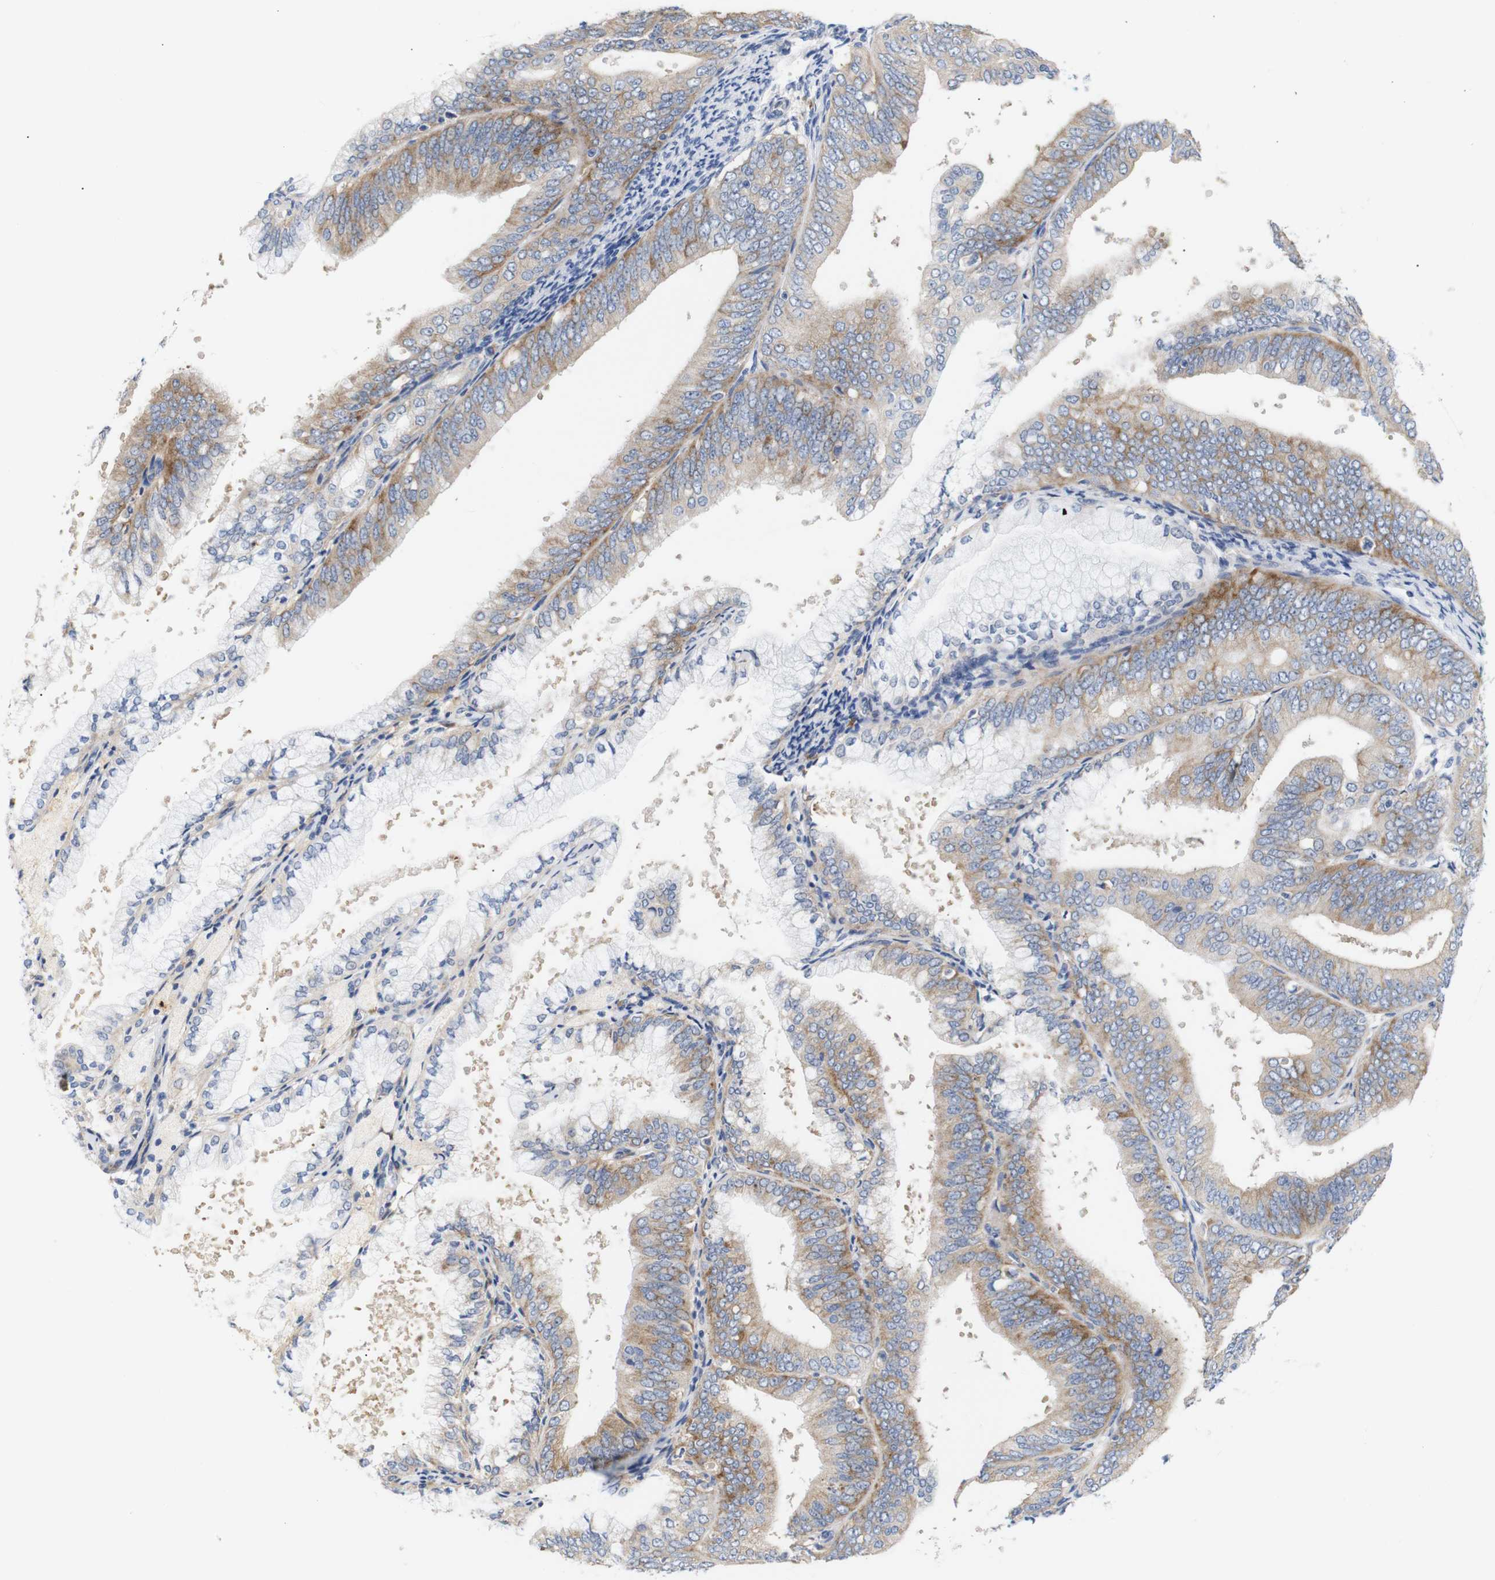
{"staining": {"intensity": "moderate", "quantity": ">75%", "location": "cytoplasmic/membranous"}, "tissue": "endometrial cancer", "cell_type": "Tumor cells", "image_type": "cancer", "snomed": [{"axis": "morphology", "description": "Adenocarcinoma, NOS"}, {"axis": "topography", "description": "Endometrium"}], "caption": "High-power microscopy captured an immunohistochemistry (IHC) photomicrograph of adenocarcinoma (endometrial), revealing moderate cytoplasmic/membranous staining in approximately >75% of tumor cells. The protein is shown in brown color, while the nuclei are stained blue.", "gene": "TRIM5", "patient": {"sex": "female", "age": 63}}